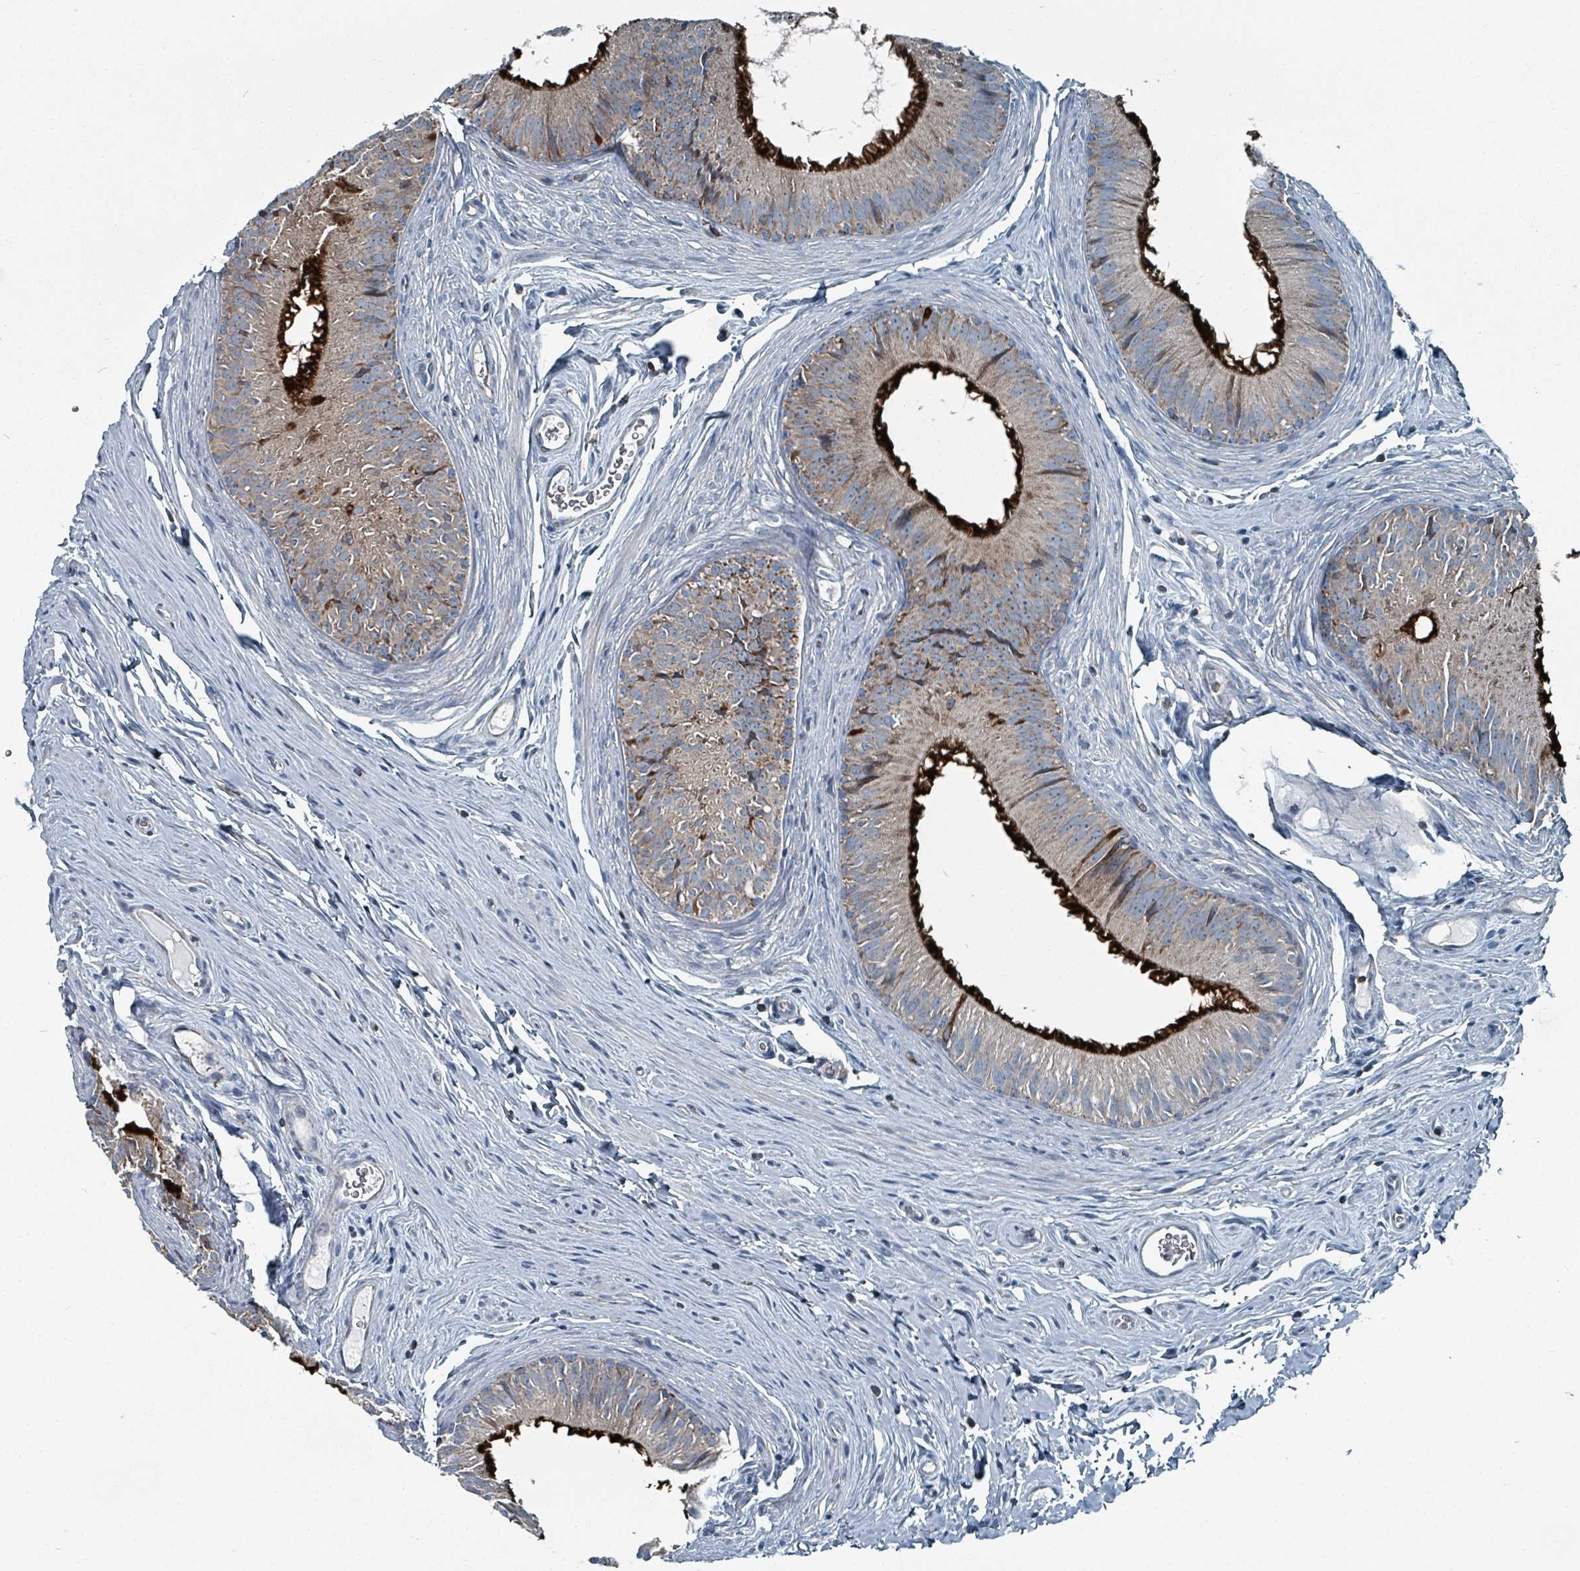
{"staining": {"intensity": "strong", "quantity": "<25%", "location": "cytoplasmic/membranous"}, "tissue": "epididymis", "cell_type": "Glandular cells", "image_type": "normal", "snomed": [{"axis": "morphology", "description": "Normal tissue, NOS"}, {"axis": "topography", "description": "Epididymis, spermatic cord, NOS"}], "caption": "Human epididymis stained for a protein (brown) demonstrates strong cytoplasmic/membranous positive staining in approximately <25% of glandular cells.", "gene": "ABHD18", "patient": {"sex": "male", "age": 25}}